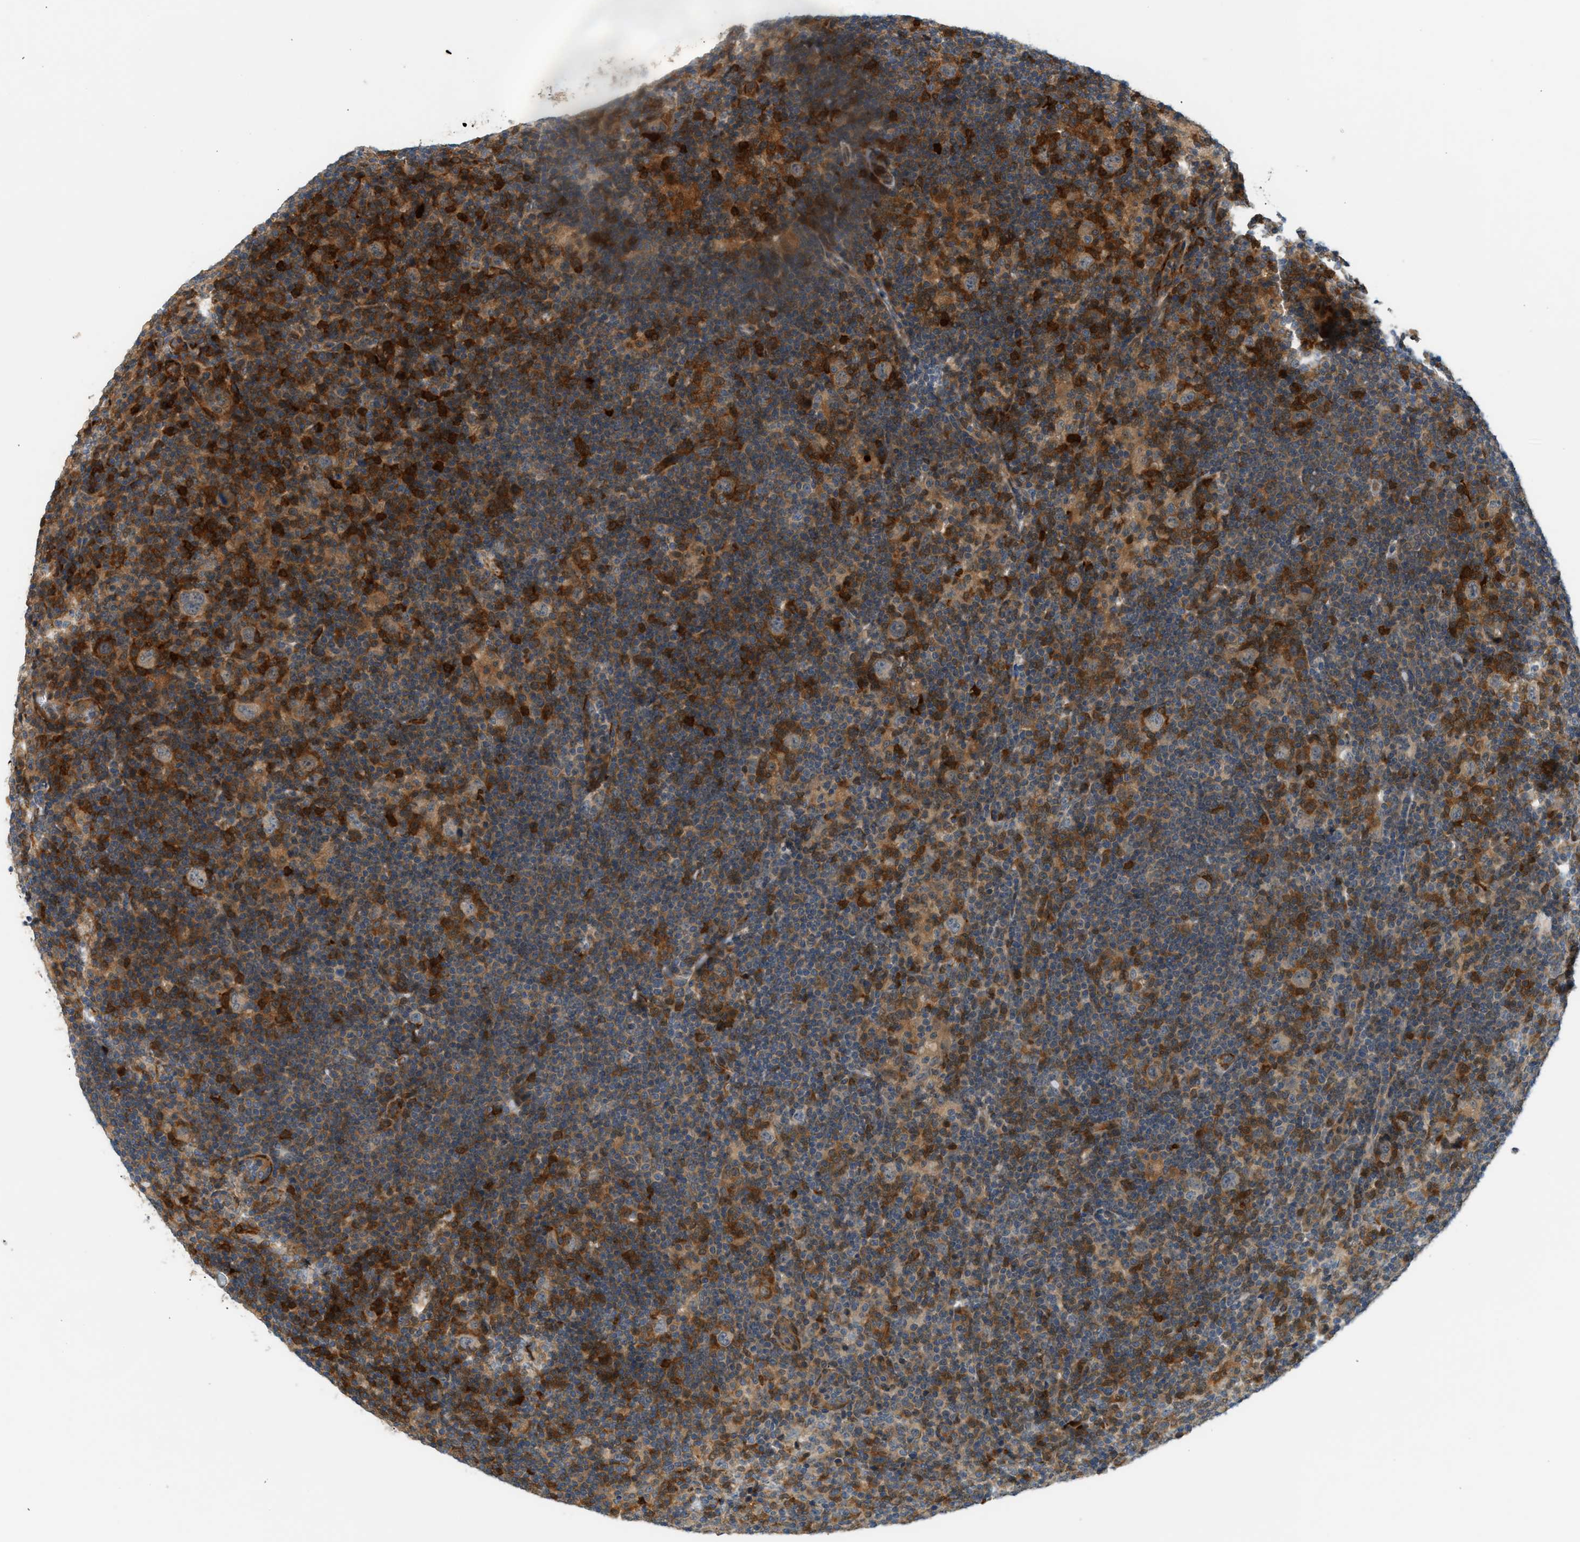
{"staining": {"intensity": "weak", "quantity": ">75%", "location": "cytoplasmic/membranous"}, "tissue": "lymphoma", "cell_type": "Tumor cells", "image_type": "cancer", "snomed": [{"axis": "morphology", "description": "Hodgkin's disease, NOS"}, {"axis": "topography", "description": "Lymph node"}], "caption": "Hodgkin's disease stained with immunohistochemistry (IHC) reveals weak cytoplasmic/membranous positivity in about >75% of tumor cells.", "gene": "EDNRA", "patient": {"sex": "female", "age": 57}}